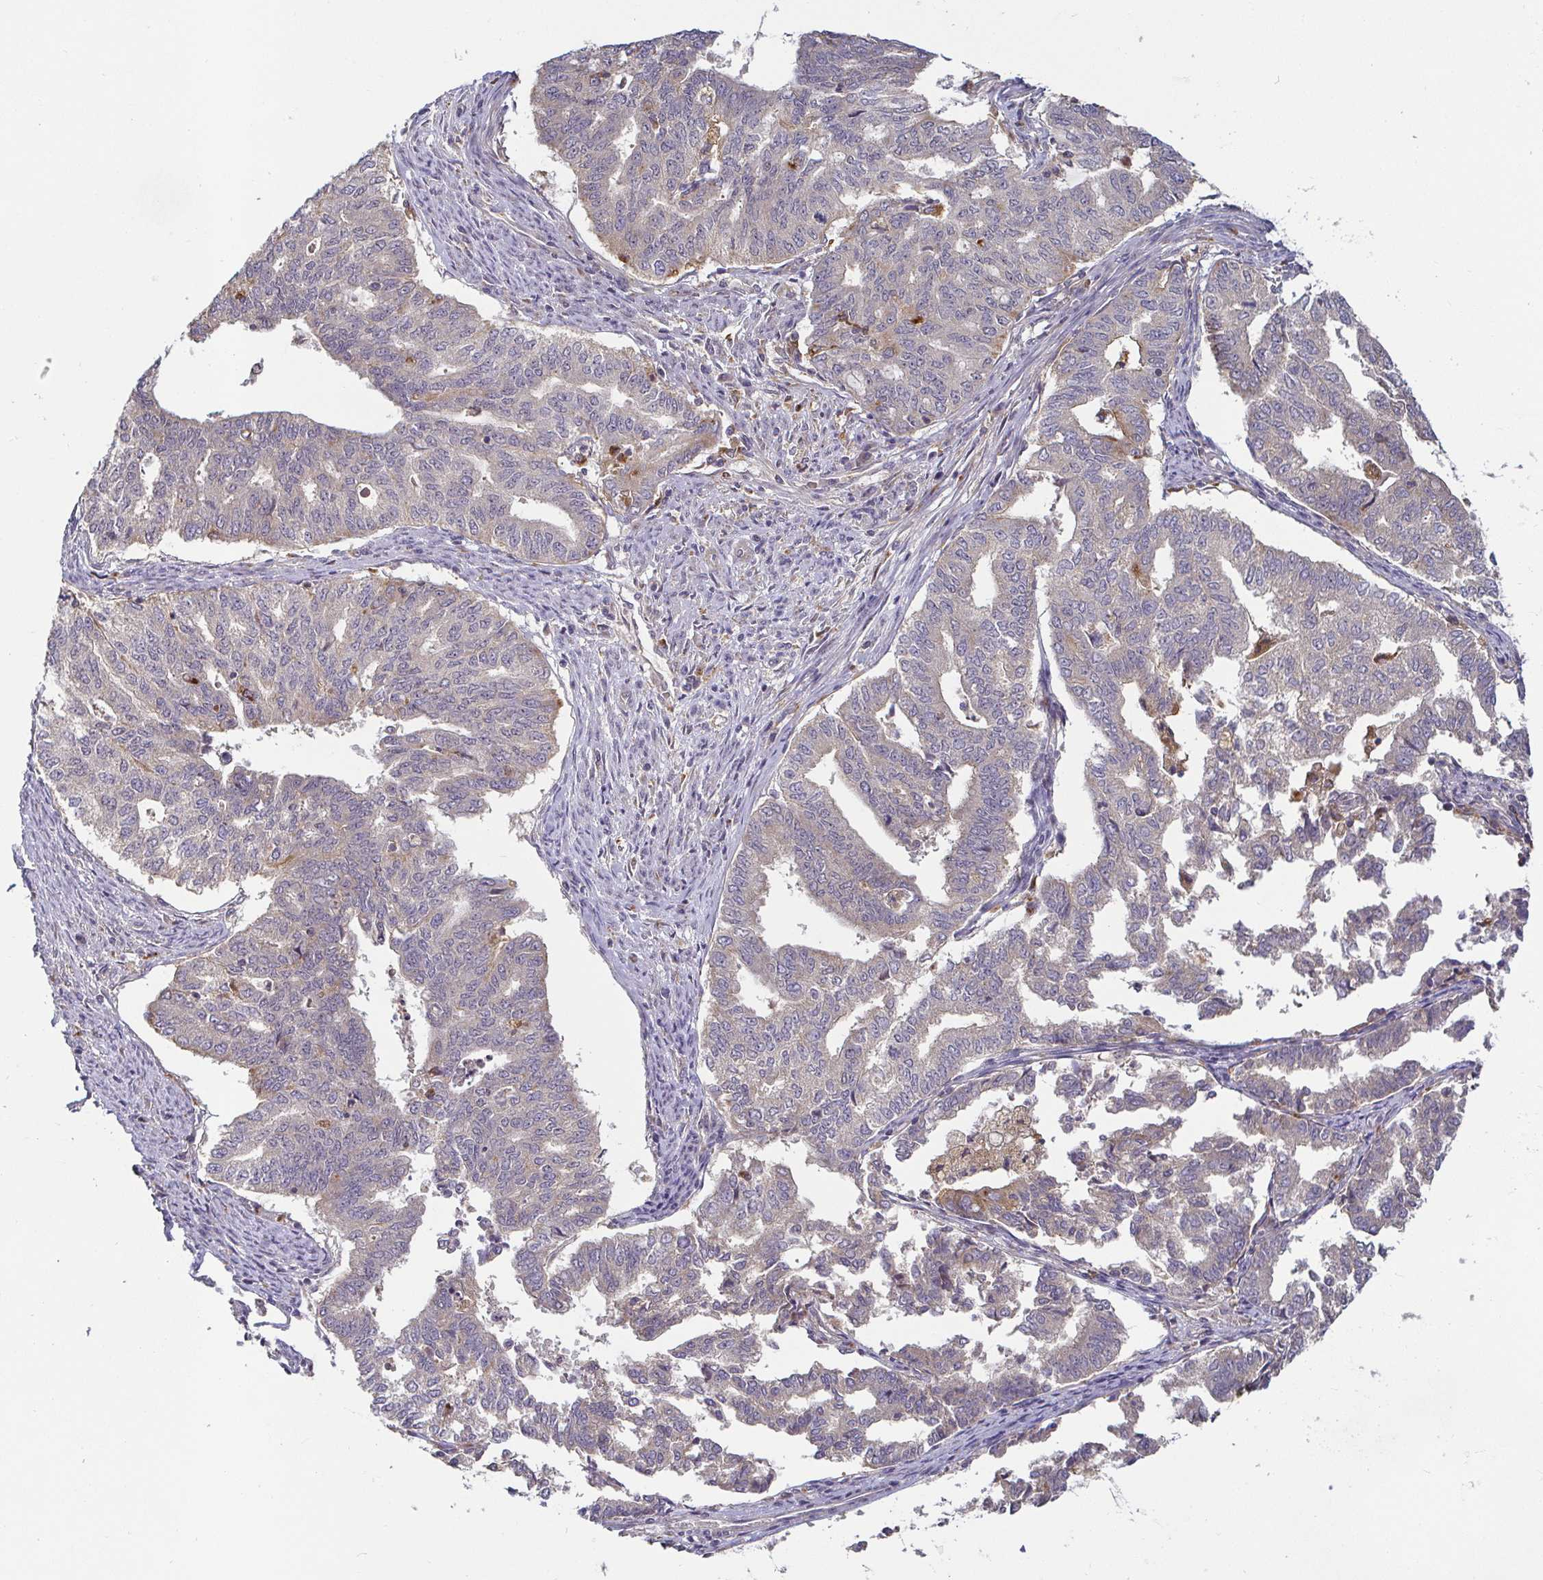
{"staining": {"intensity": "negative", "quantity": "none", "location": "none"}, "tissue": "endometrial cancer", "cell_type": "Tumor cells", "image_type": "cancer", "snomed": [{"axis": "morphology", "description": "Adenocarcinoma, NOS"}, {"axis": "topography", "description": "Endometrium"}], "caption": "This image is of adenocarcinoma (endometrial) stained with immunohistochemistry (IHC) to label a protein in brown with the nuclei are counter-stained blue. There is no staining in tumor cells. Nuclei are stained in blue.", "gene": "CDH18", "patient": {"sex": "female", "age": 79}}